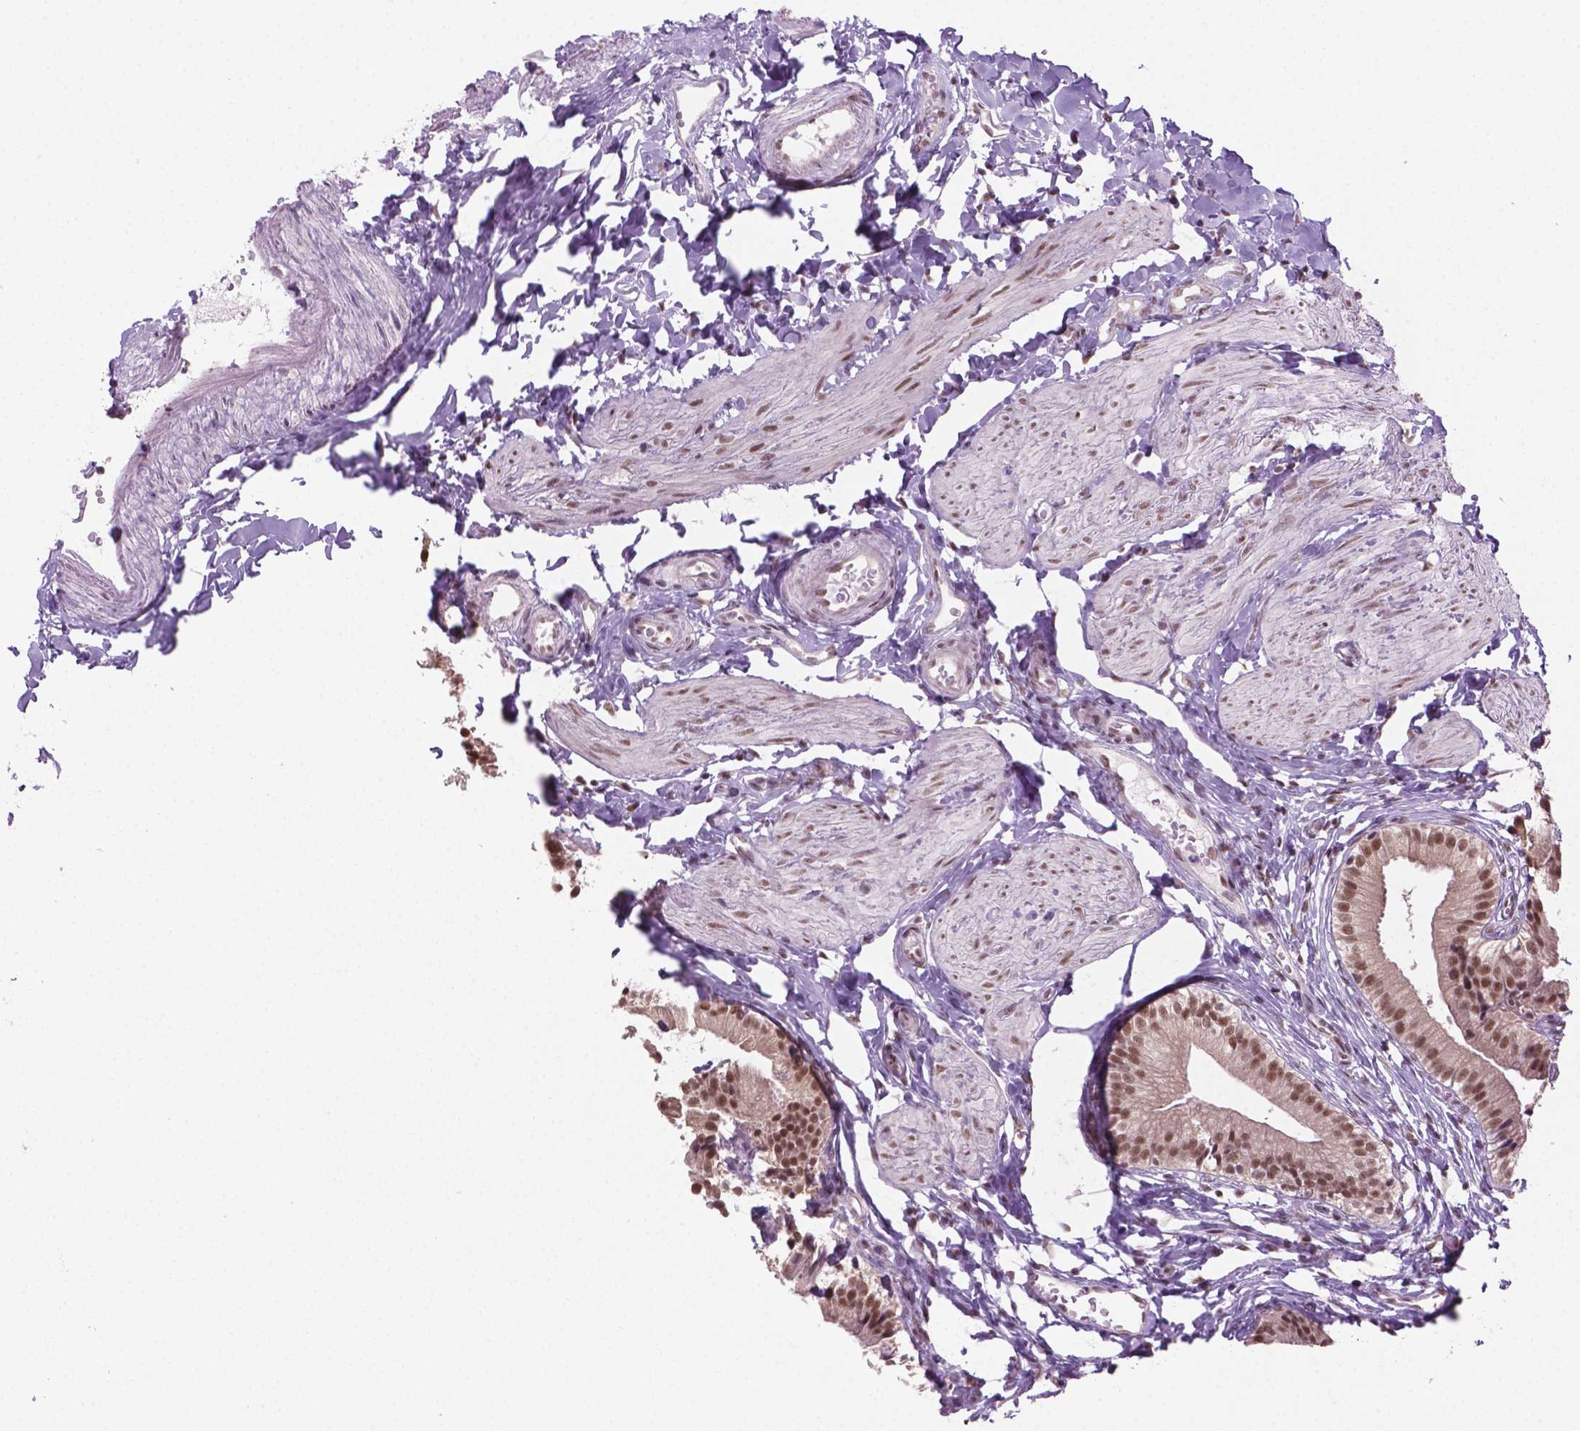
{"staining": {"intensity": "moderate", "quantity": ">75%", "location": "nuclear"}, "tissue": "gallbladder", "cell_type": "Glandular cells", "image_type": "normal", "snomed": [{"axis": "morphology", "description": "Normal tissue, NOS"}, {"axis": "topography", "description": "Gallbladder"}], "caption": "About >75% of glandular cells in normal human gallbladder reveal moderate nuclear protein positivity as visualized by brown immunohistochemical staining.", "gene": "PHAX", "patient": {"sex": "female", "age": 47}}